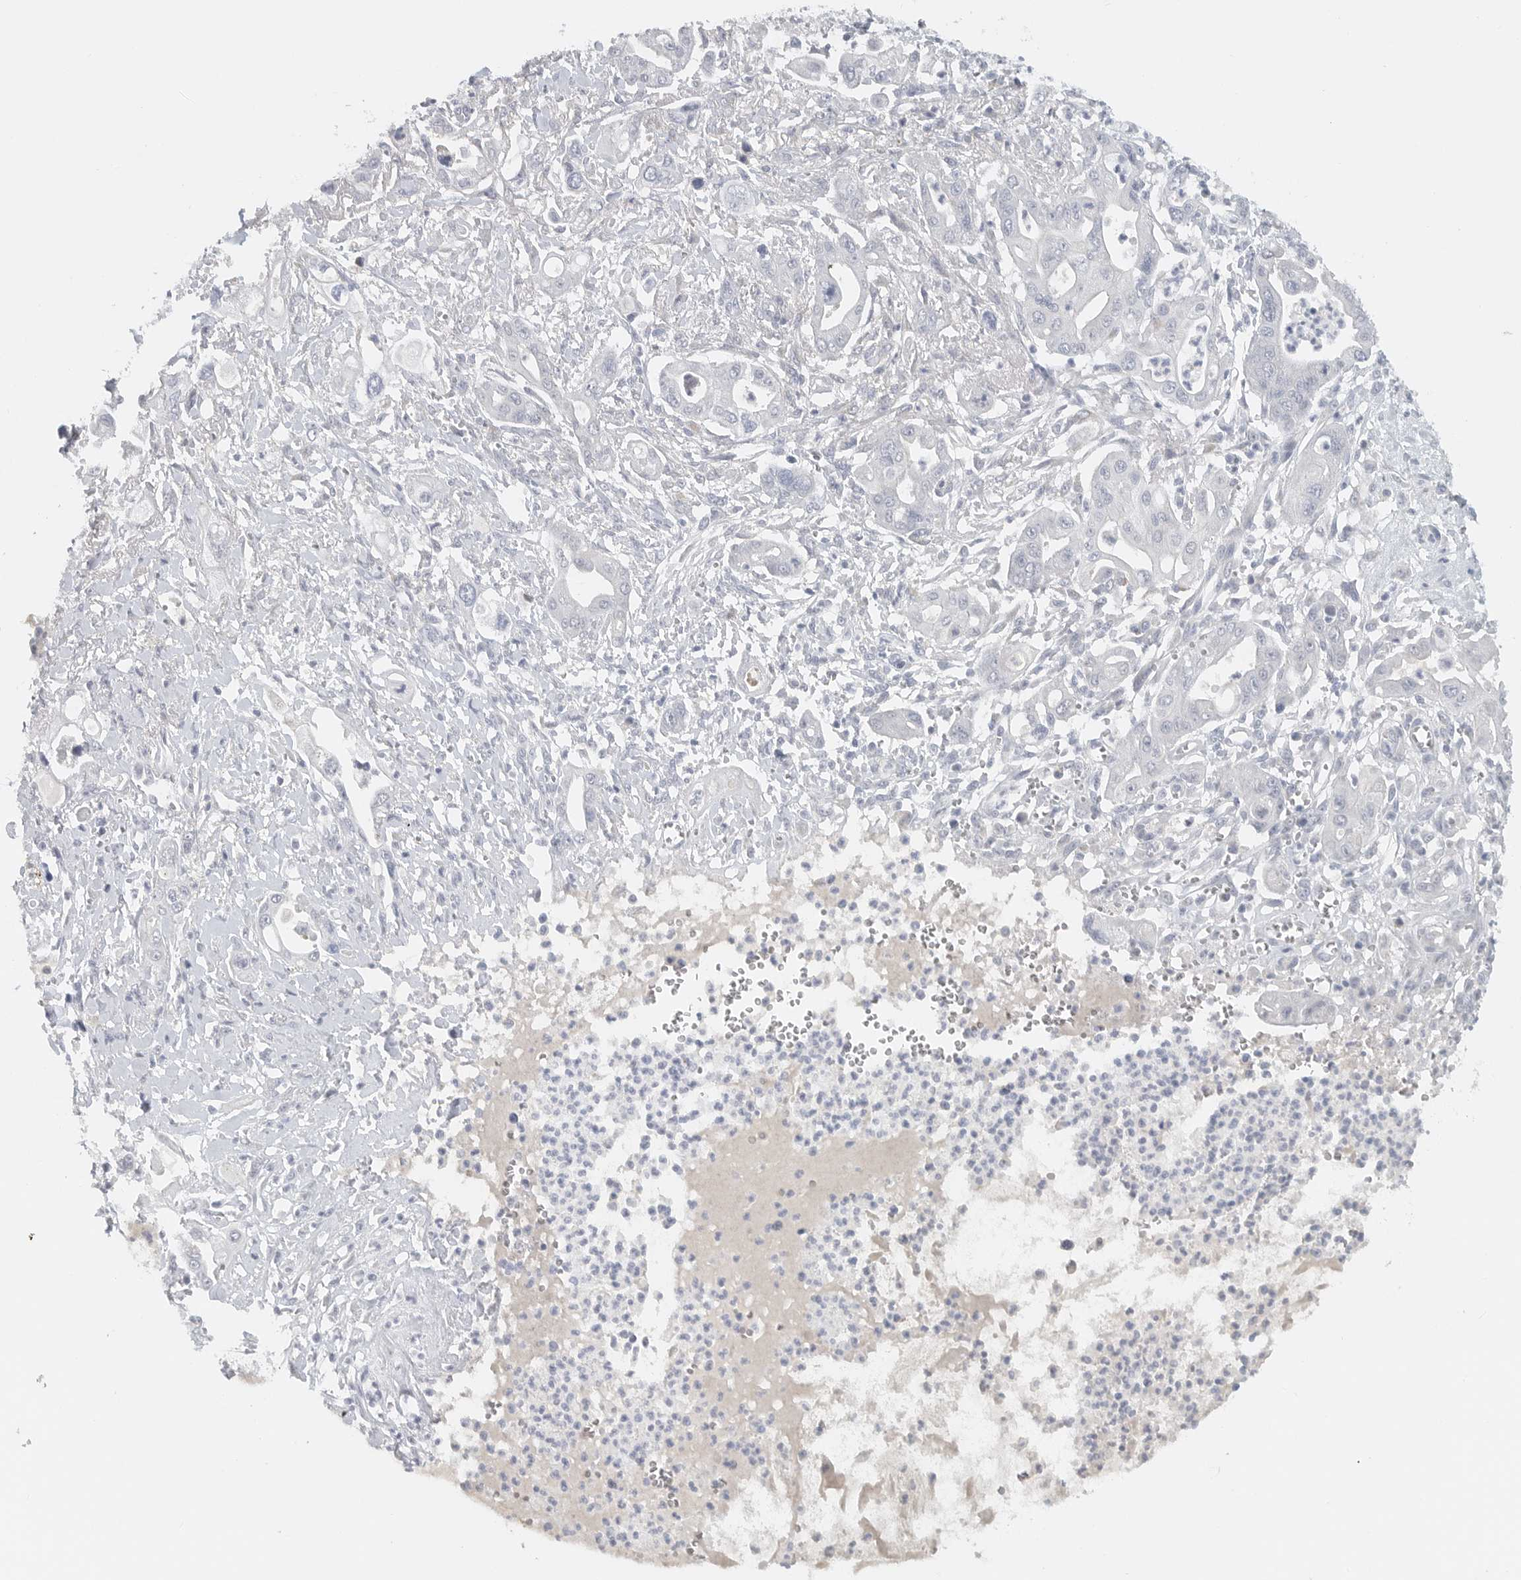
{"staining": {"intensity": "negative", "quantity": "none", "location": "none"}, "tissue": "pancreatic cancer", "cell_type": "Tumor cells", "image_type": "cancer", "snomed": [{"axis": "morphology", "description": "Adenocarcinoma, NOS"}, {"axis": "topography", "description": "Pancreas"}], "caption": "A histopathology image of pancreatic cancer stained for a protein demonstrates no brown staining in tumor cells.", "gene": "PAM", "patient": {"sex": "male", "age": 68}}